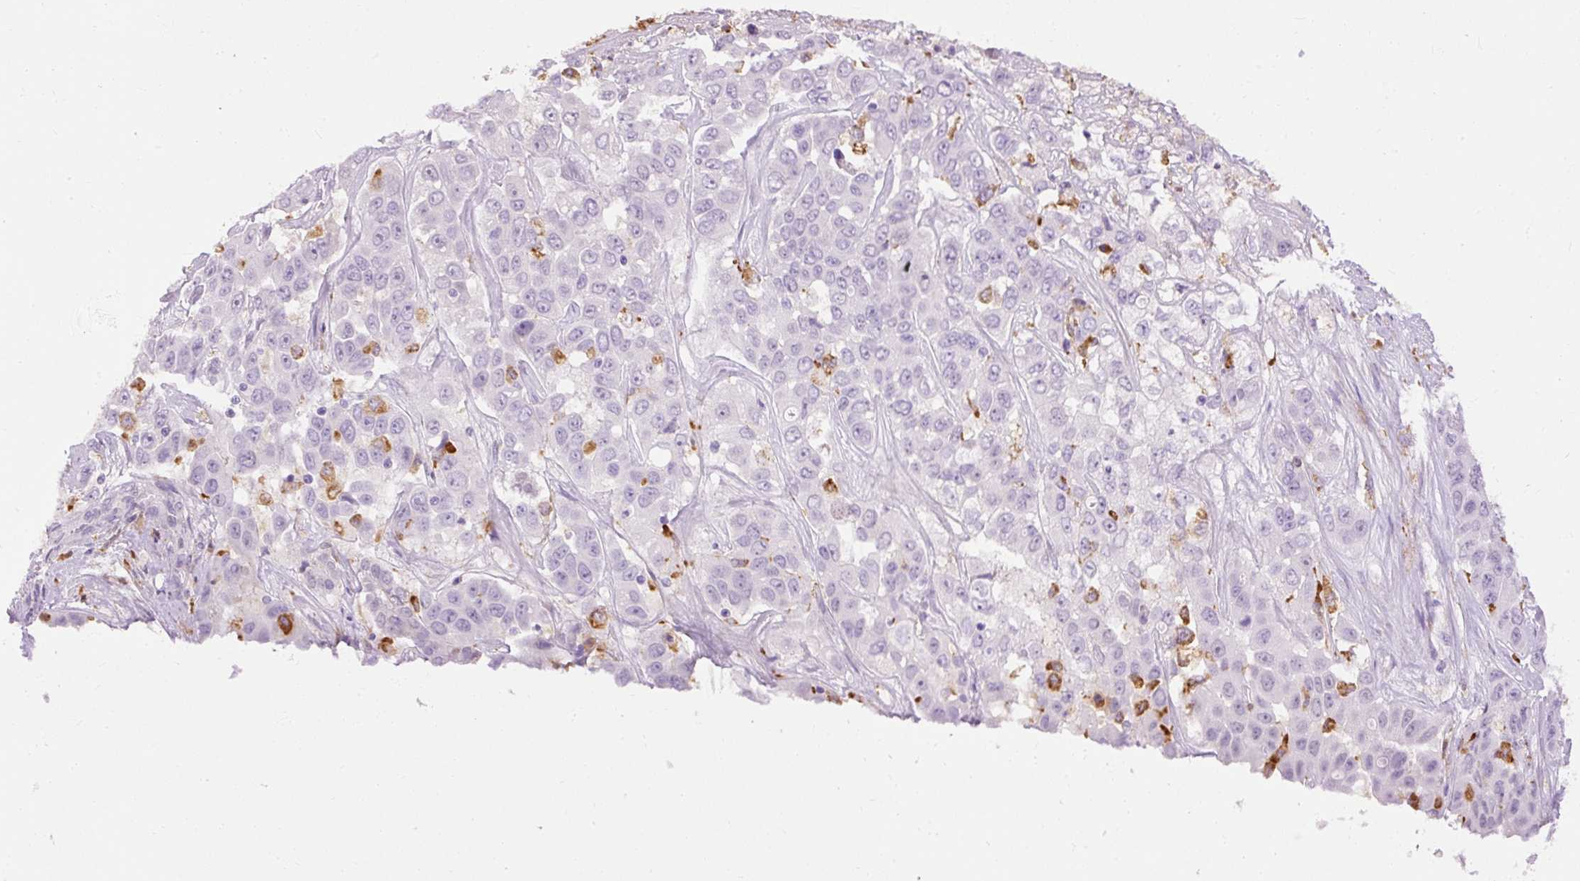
{"staining": {"intensity": "negative", "quantity": "none", "location": "none"}, "tissue": "liver cancer", "cell_type": "Tumor cells", "image_type": "cancer", "snomed": [{"axis": "morphology", "description": "Cholangiocarcinoma"}, {"axis": "topography", "description": "Liver"}], "caption": "Immunohistochemistry micrograph of neoplastic tissue: liver cholangiocarcinoma stained with DAB exhibits no significant protein expression in tumor cells. (Immunohistochemistry, brightfield microscopy, high magnification).", "gene": "LY86", "patient": {"sex": "female", "age": 52}}